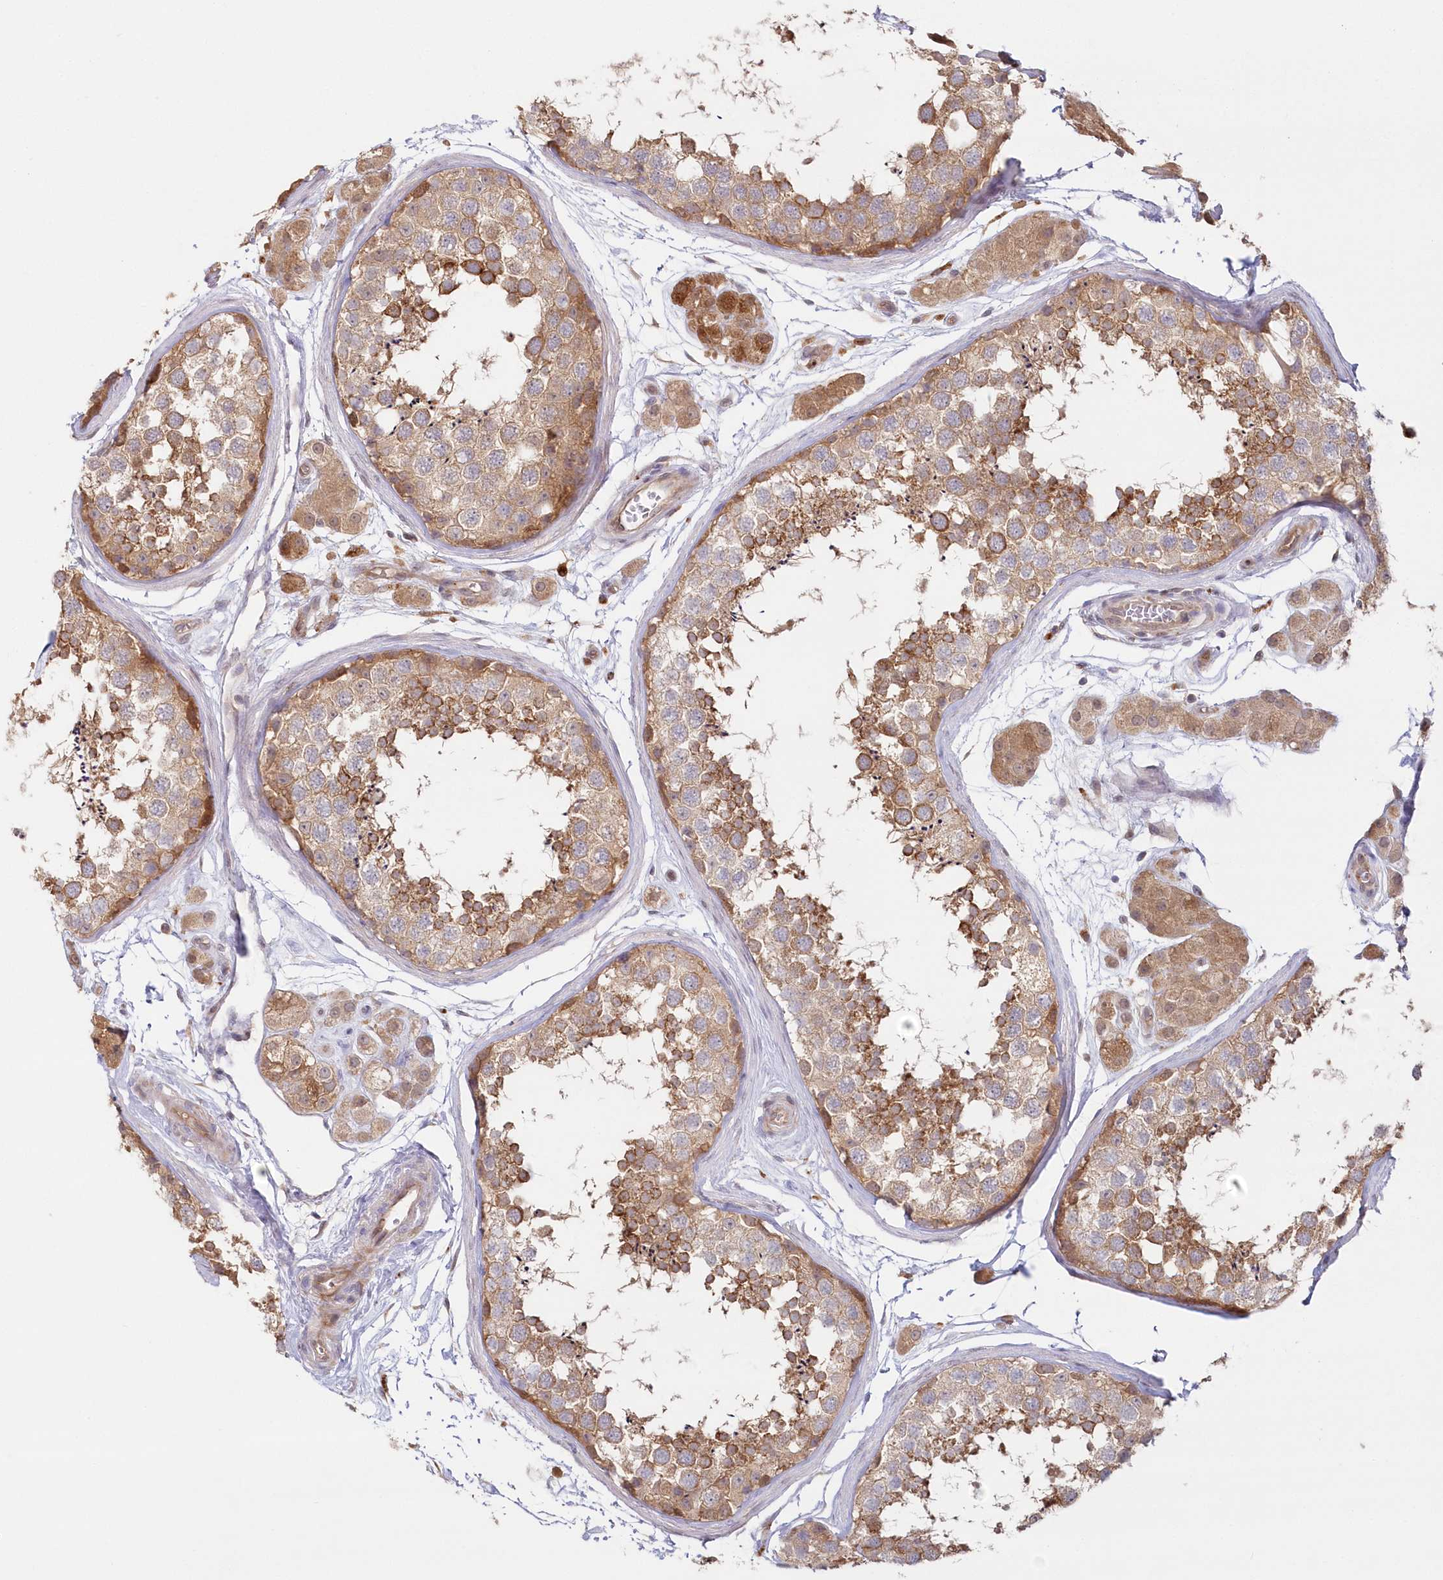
{"staining": {"intensity": "moderate", "quantity": ">75%", "location": "cytoplasmic/membranous"}, "tissue": "testis", "cell_type": "Cells in seminiferous ducts", "image_type": "normal", "snomed": [{"axis": "morphology", "description": "Normal tissue, NOS"}, {"axis": "topography", "description": "Testis"}], "caption": "High-magnification brightfield microscopy of normal testis stained with DAB (3,3'-diaminobenzidine) (brown) and counterstained with hematoxylin (blue). cells in seminiferous ducts exhibit moderate cytoplasmic/membranous positivity is seen in about>75% of cells. Ihc stains the protein in brown and the nuclei are stained blue.", "gene": "GBE1", "patient": {"sex": "male", "age": 56}}